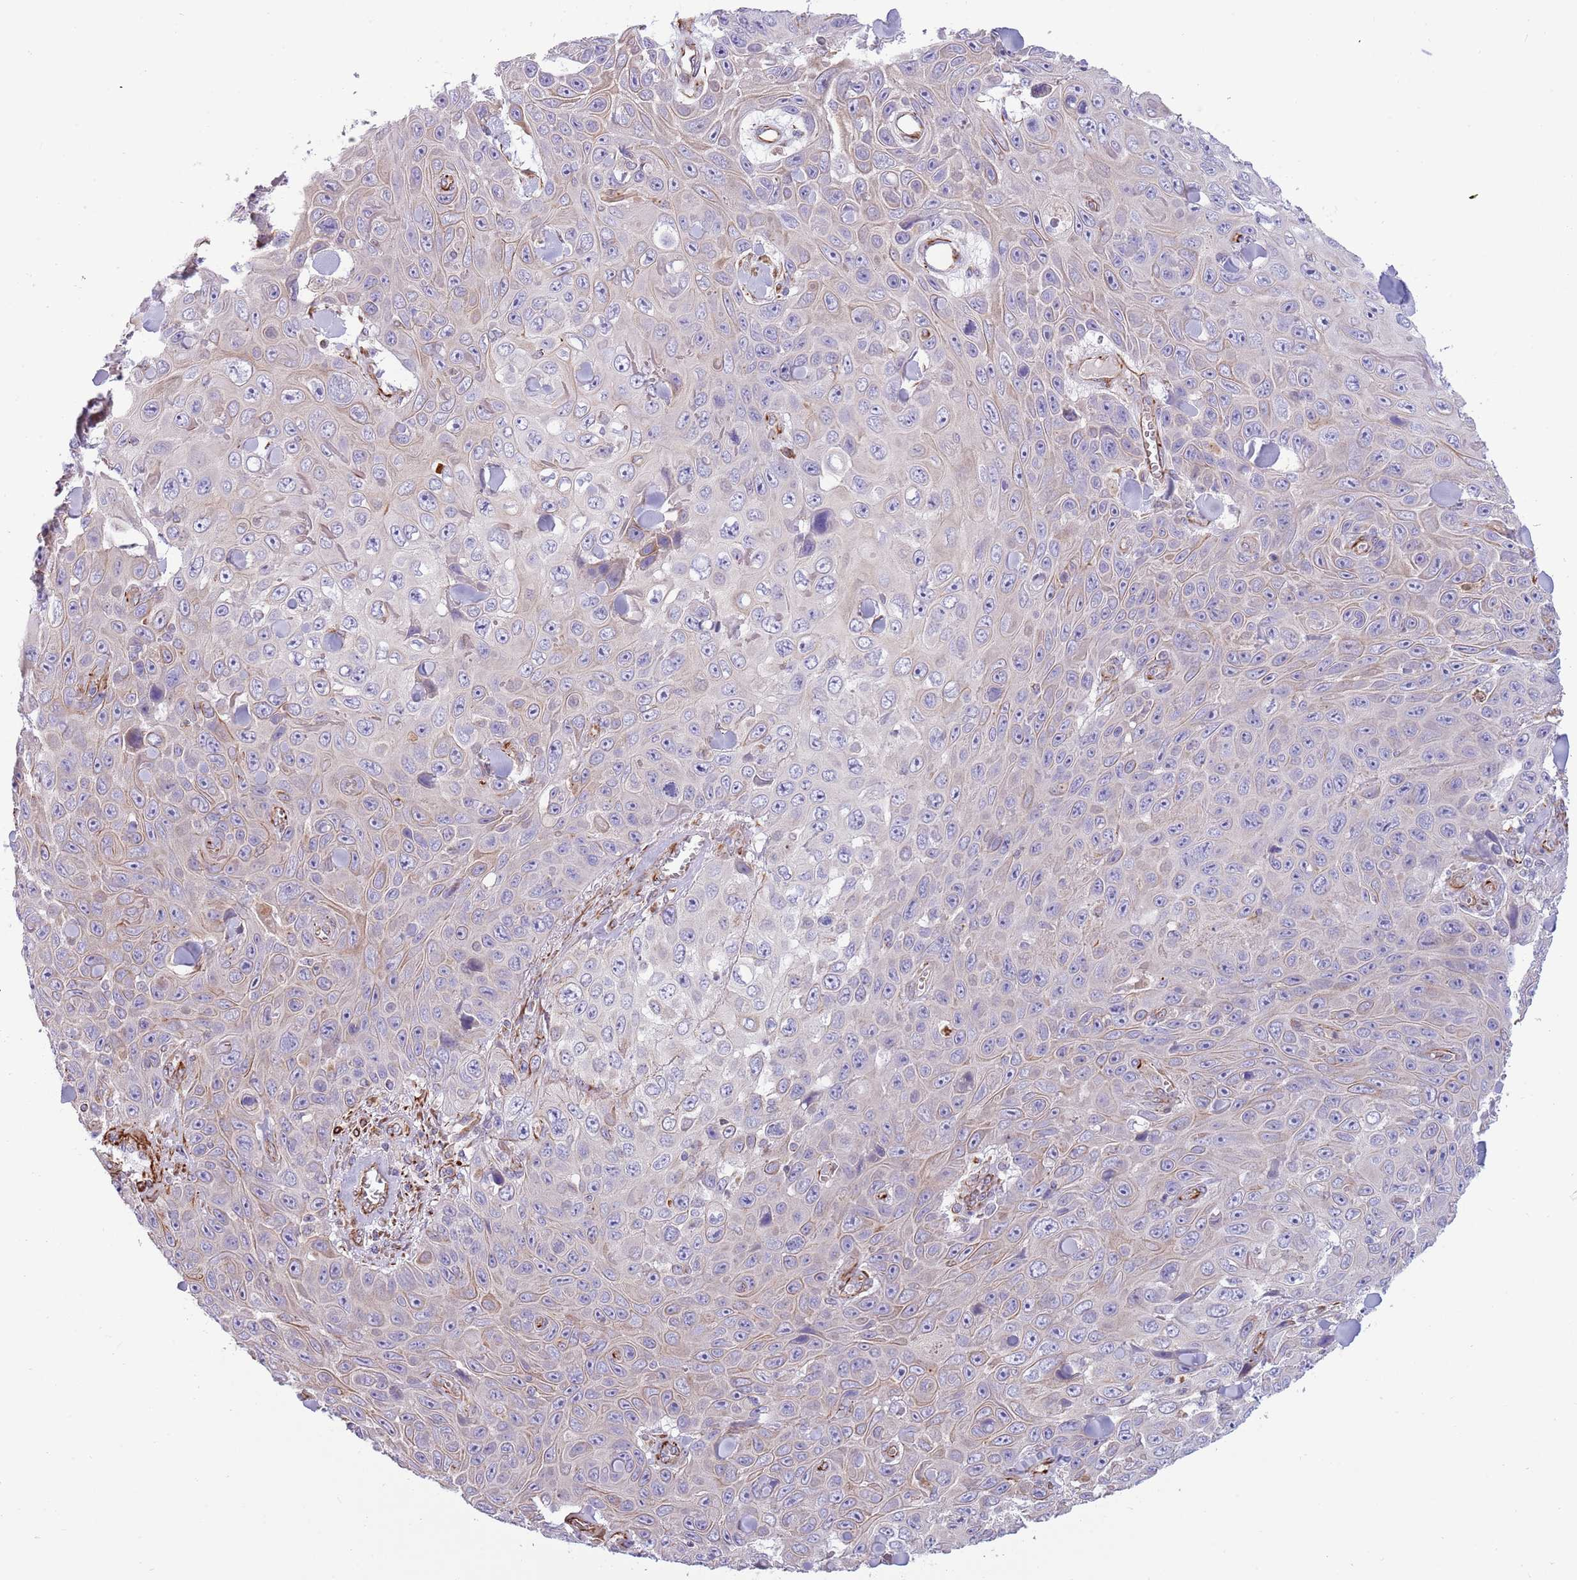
{"staining": {"intensity": "negative", "quantity": "none", "location": "none"}, "tissue": "skin cancer", "cell_type": "Tumor cells", "image_type": "cancer", "snomed": [{"axis": "morphology", "description": "Squamous cell carcinoma, NOS"}, {"axis": "topography", "description": "Skin"}], "caption": "Immunohistochemistry of skin cancer (squamous cell carcinoma) shows no staining in tumor cells.", "gene": "MOGAT1", "patient": {"sex": "male", "age": 82}}